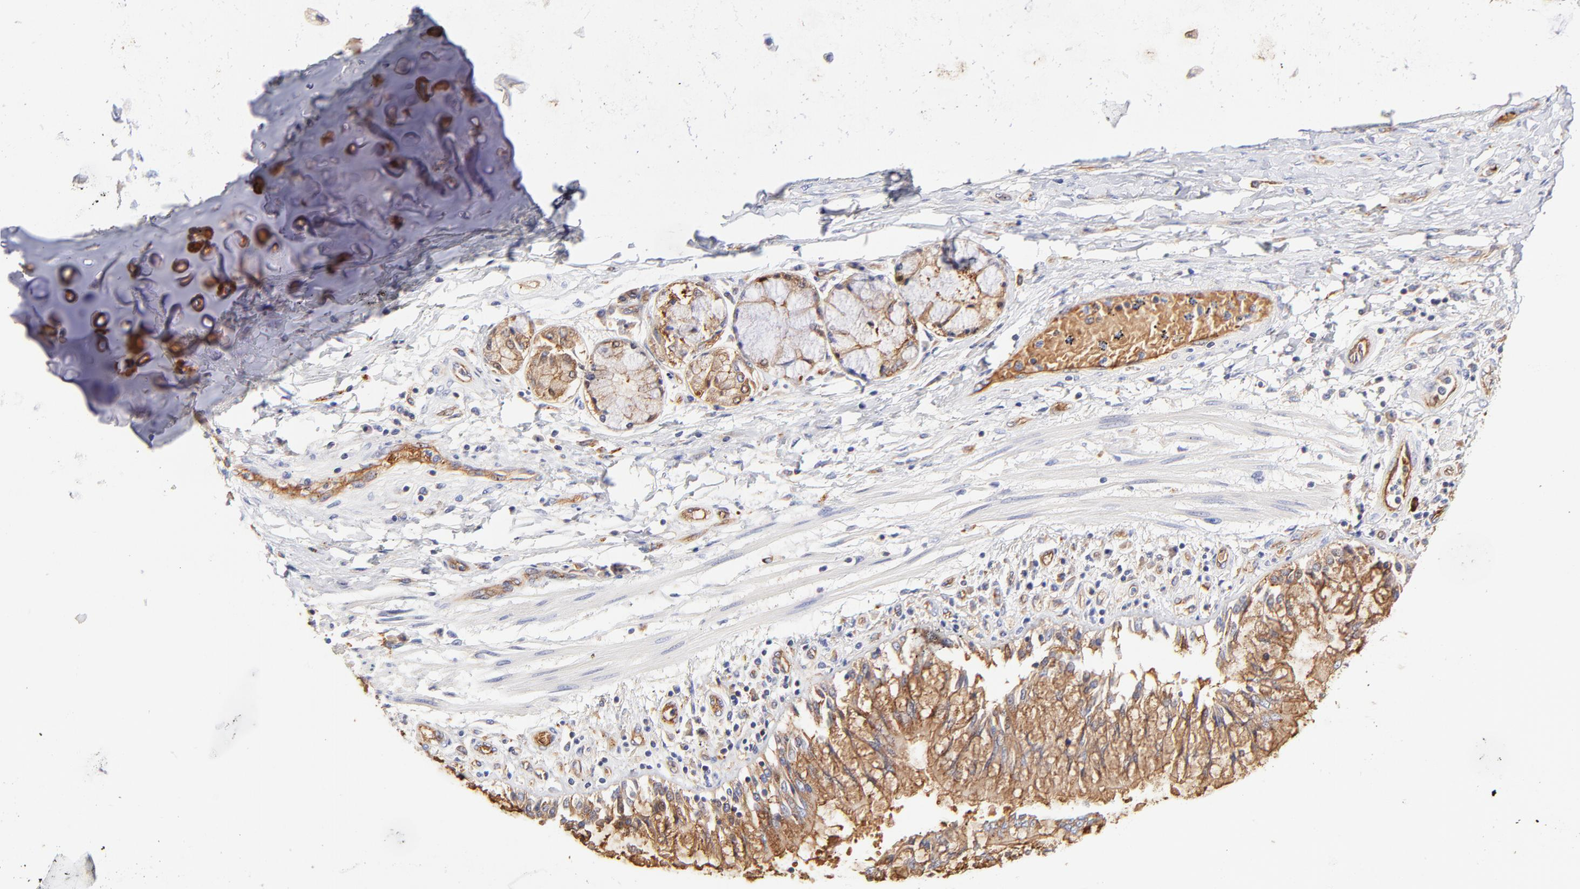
{"staining": {"intensity": "weak", "quantity": "<25%", "location": "cytoplasmic/membranous"}, "tissue": "adipose tissue", "cell_type": "Adipocytes", "image_type": "normal", "snomed": [{"axis": "morphology", "description": "Normal tissue, NOS"}, {"axis": "morphology", "description": "Adenocarcinoma, NOS"}, {"axis": "topography", "description": "Cartilage tissue"}, {"axis": "topography", "description": "Lung"}], "caption": "Immunohistochemical staining of unremarkable human adipose tissue shows no significant staining in adipocytes.", "gene": "CD2AP", "patient": {"sex": "female", "age": 67}}